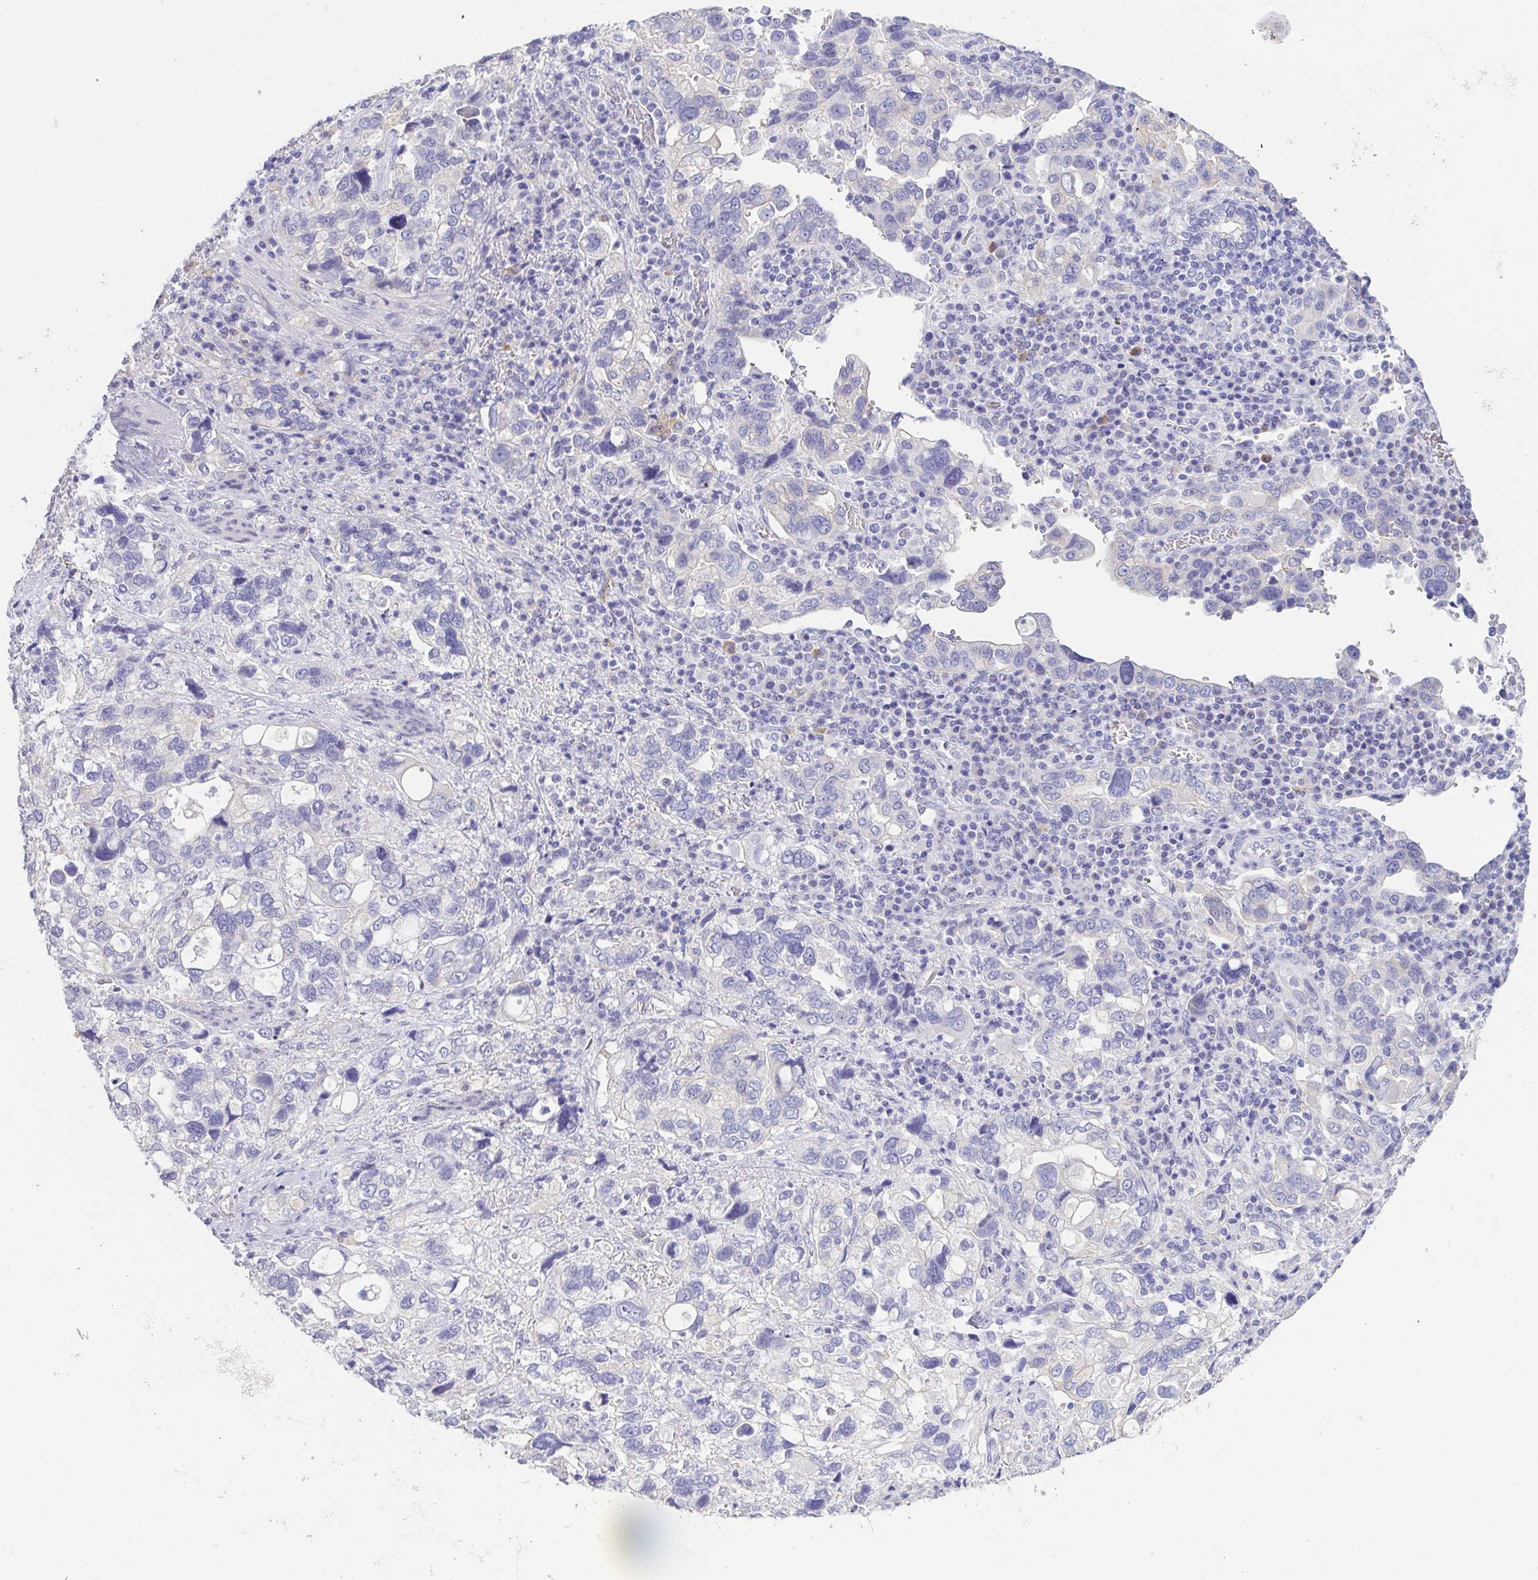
{"staining": {"intensity": "negative", "quantity": "none", "location": "none"}, "tissue": "stomach cancer", "cell_type": "Tumor cells", "image_type": "cancer", "snomed": [{"axis": "morphology", "description": "Adenocarcinoma, NOS"}, {"axis": "topography", "description": "Stomach, upper"}], "caption": "This photomicrograph is of stomach adenocarcinoma stained with immunohistochemistry (IHC) to label a protein in brown with the nuclei are counter-stained blue. There is no expression in tumor cells.", "gene": "FABP3", "patient": {"sex": "female", "age": 81}}